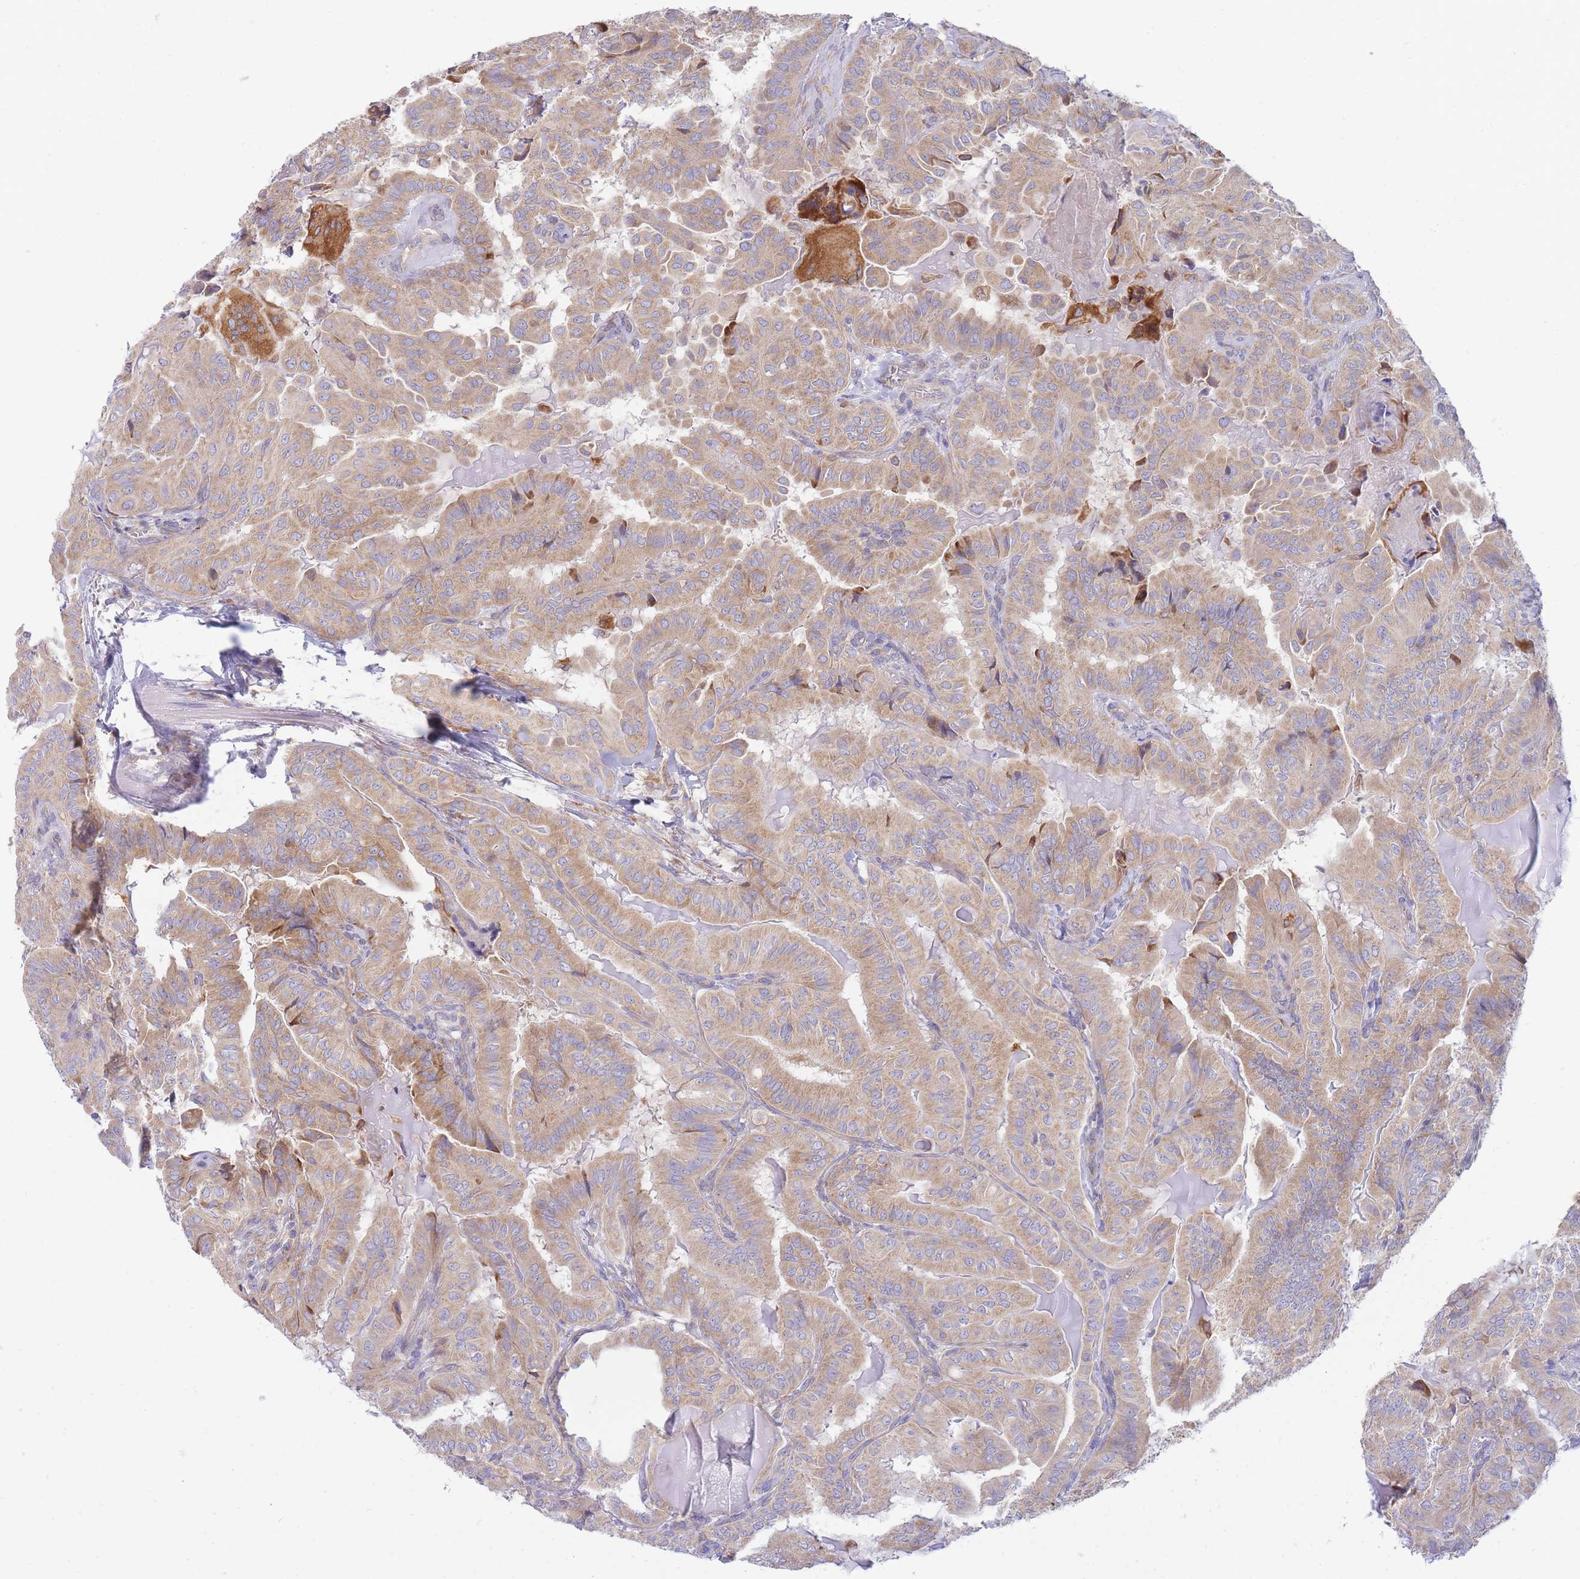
{"staining": {"intensity": "moderate", "quantity": "25%-75%", "location": "cytoplasmic/membranous"}, "tissue": "thyroid cancer", "cell_type": "Tumor cells", "image_type": "cancer", "snomed": [{"axis": "morphology", "description": "Papillary adenocarcinoma, NOS"}, {"axis": "topography", "description": "Thyroid gland"}], "caption": "Immunohistochemistry (IHC) of human thyroid cancer (papillary adenocarcinoma) demonstrates medium levels of moderate cytoplasmic/membranous expression in approximately 25%-75% of tumor cells.", "gene": "SH2B2", "patient": {"sex": "female", "age": 68}}